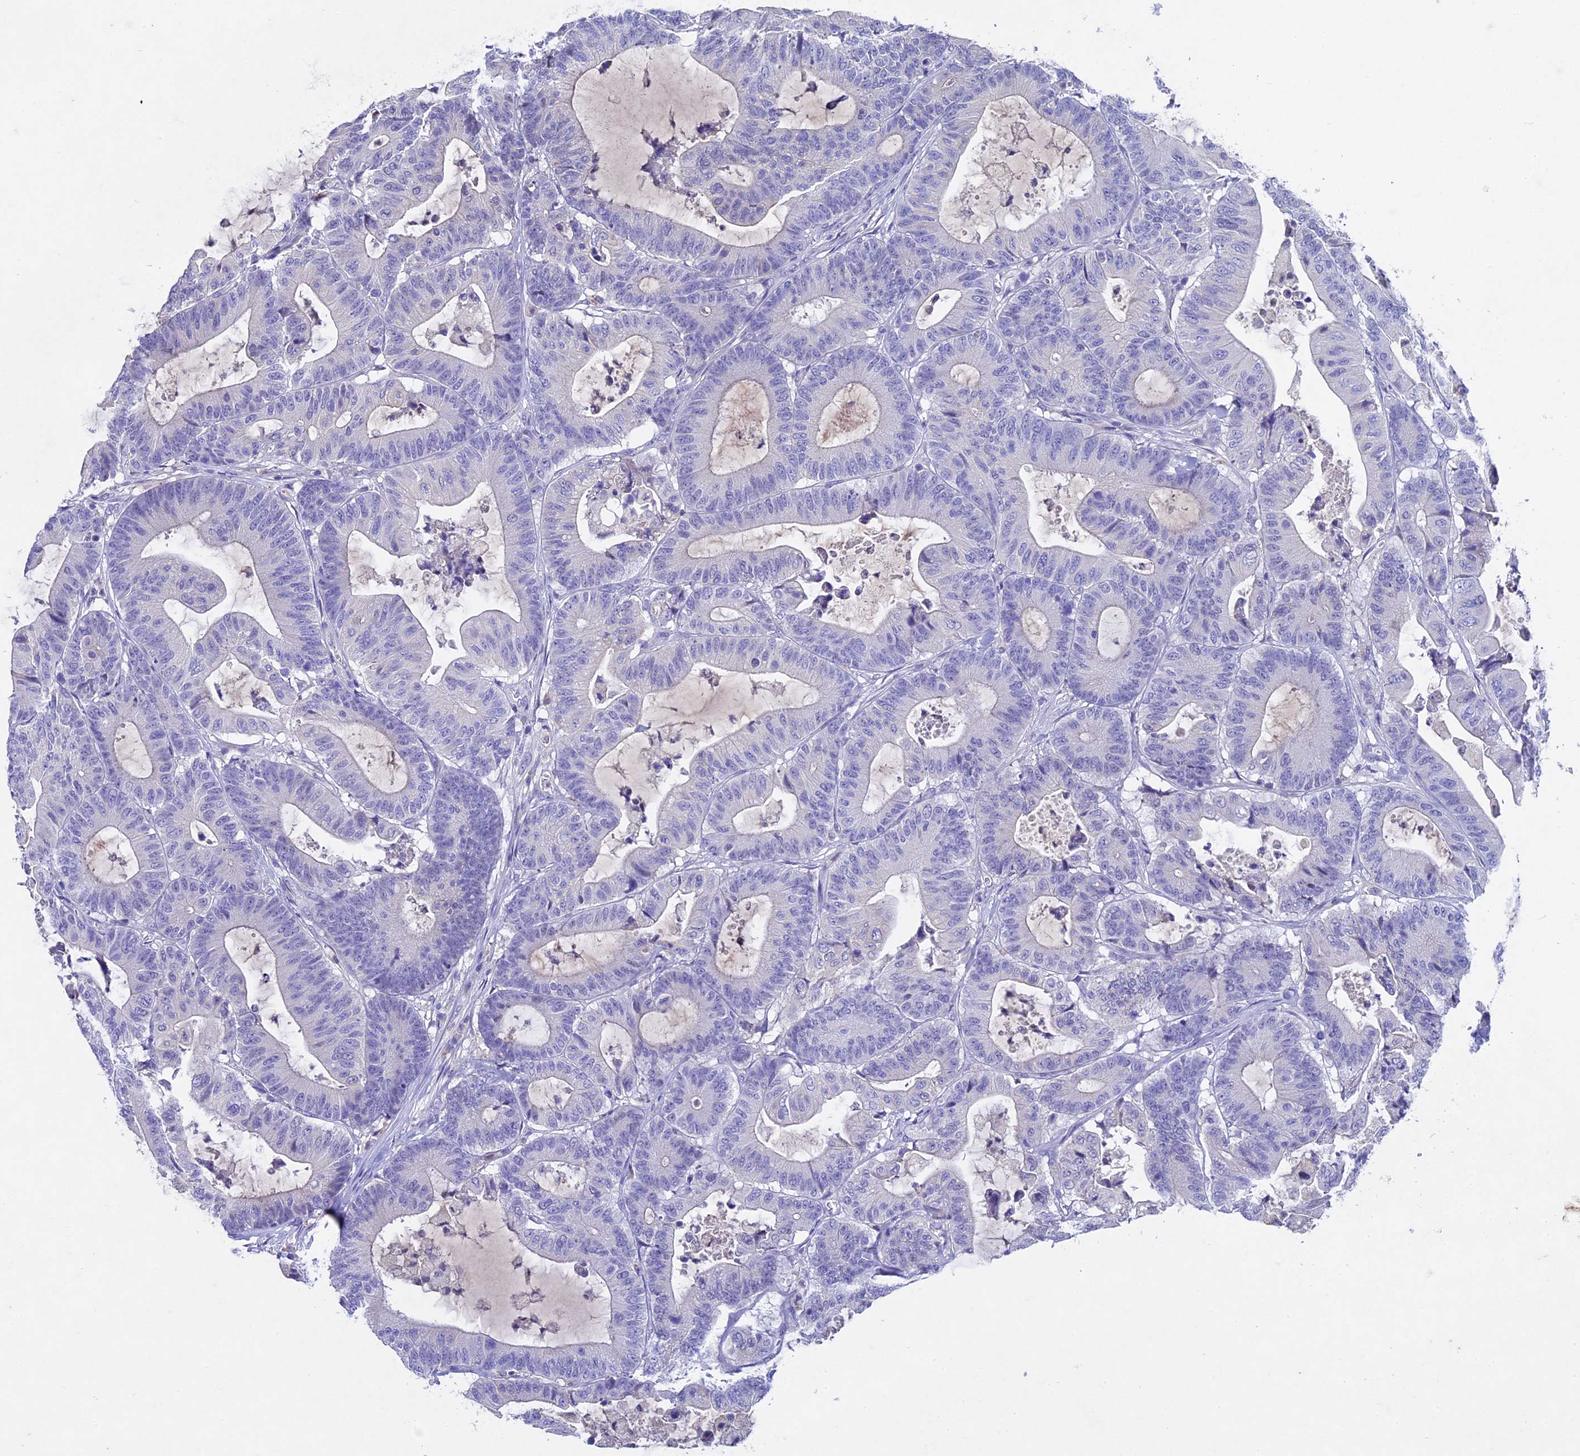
{"staining": {"intensity": "negative", "quantity": "none", "location": "none"}, "tissue": "colorectal cancer", "cell_type": "Tumor cells", "image_type": "cancer", "snomed": [{"axis": "morphology", "description": "Adenocarcinoma, NOS"}, {"axis": "topography", "description": "Colon"}], "caption": "Tumor cells show no significant expression in colorectal adenocarcinoma.", "gene": "TGDS", "patient": {"sex": "female", "age": 84}}